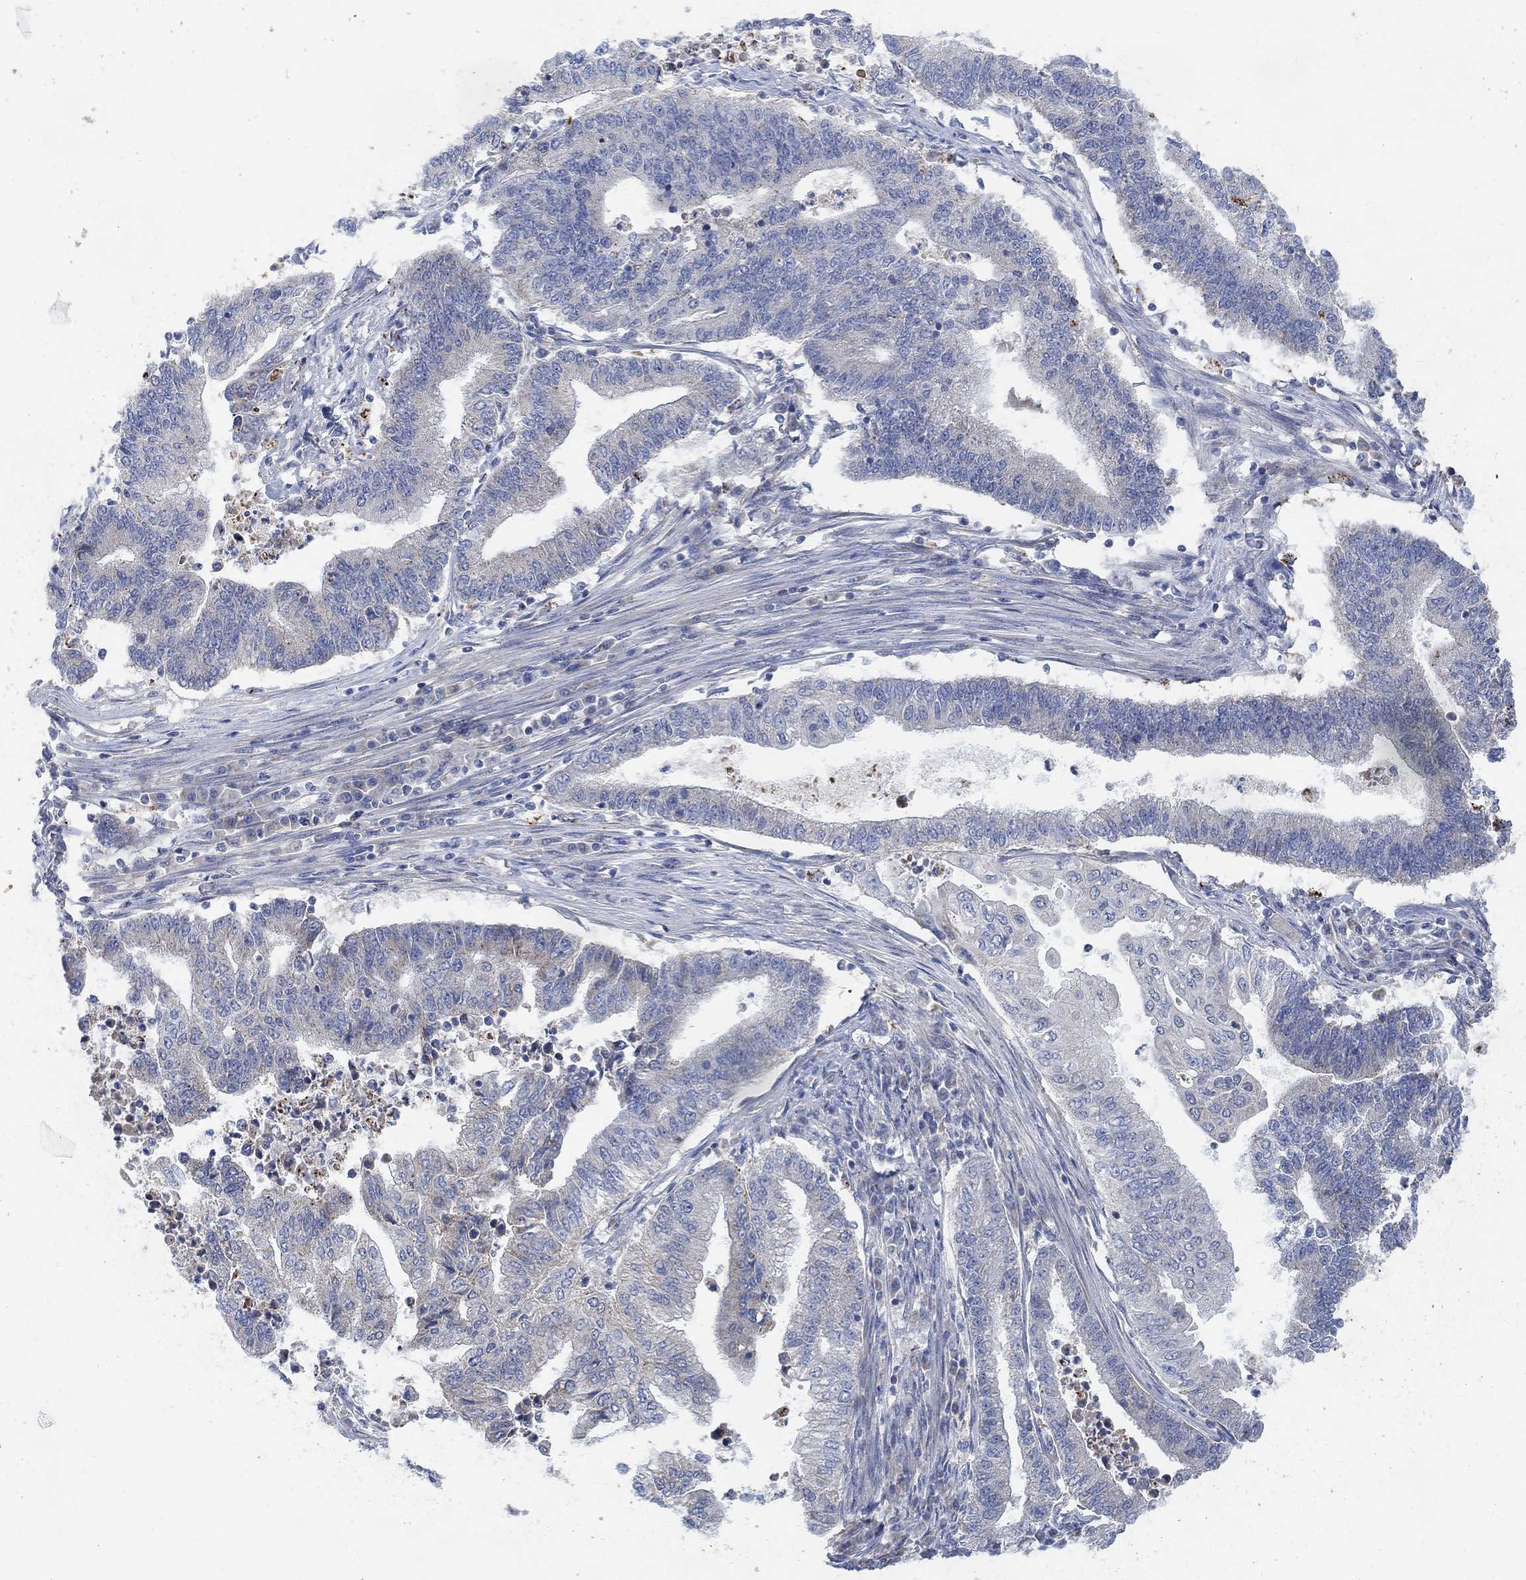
{"staining": {"intensity": "negative", "quantity": "none", "location": "none"}, "tissue": "endometrial cancer", "cell_type": "Tumor cells", "image_type": "cancer", "snomed": [{"axis": "morphology", "description": "Adenocarcinoma, NOS"}, {"axis": "topography", "description": "Uterus"}, {"axis": "topography", "description": "Endometrium"}], "caption": "Image shows no protein expression in tumor cells of endometrial adenocarcinoma tissue.", "gene": "HCRTR1", "patient": {"sex": "female", "age": 54}}